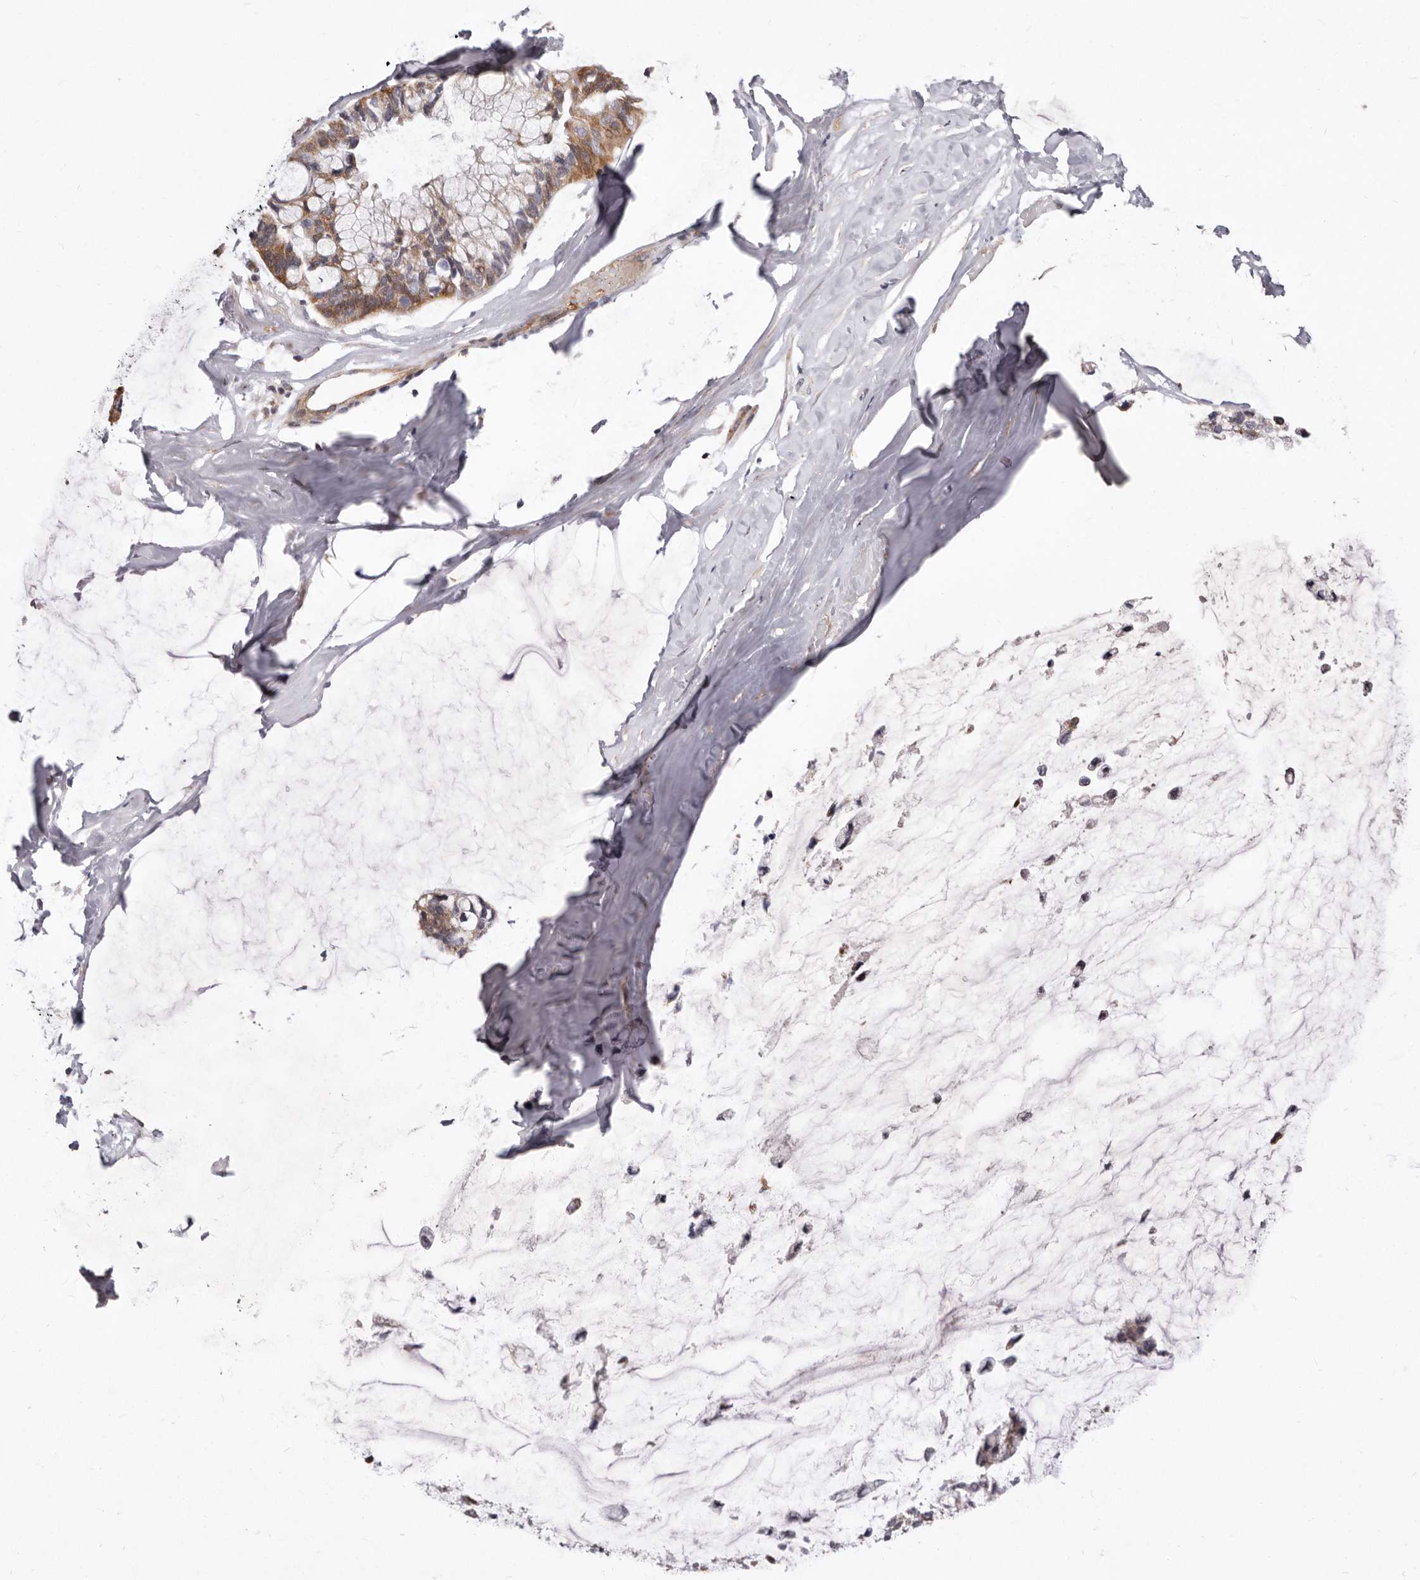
{"staining": {"intensity": "moderate", "quantity": "25%-75%", "location": "cytoplasmic/membranous"}, "tissue": "ovarian cancer", "cell_type": "Tumor cells", "image_type": "cancer", "snomed": [{"axis": "morphology", "description": "Cystadenocarcinoma, mucinous, NOS"}, {"axis": "topography", "description": "Ovary"}], "caption": "Protein staining shows moderate cytoplasmic/membranous expression in about 25%-75% of tumor cells in mucinous cystadenocarcinoma (ovarian).", "gene": "NUBPL", "patient": {"sex": "female", "age": 39}}